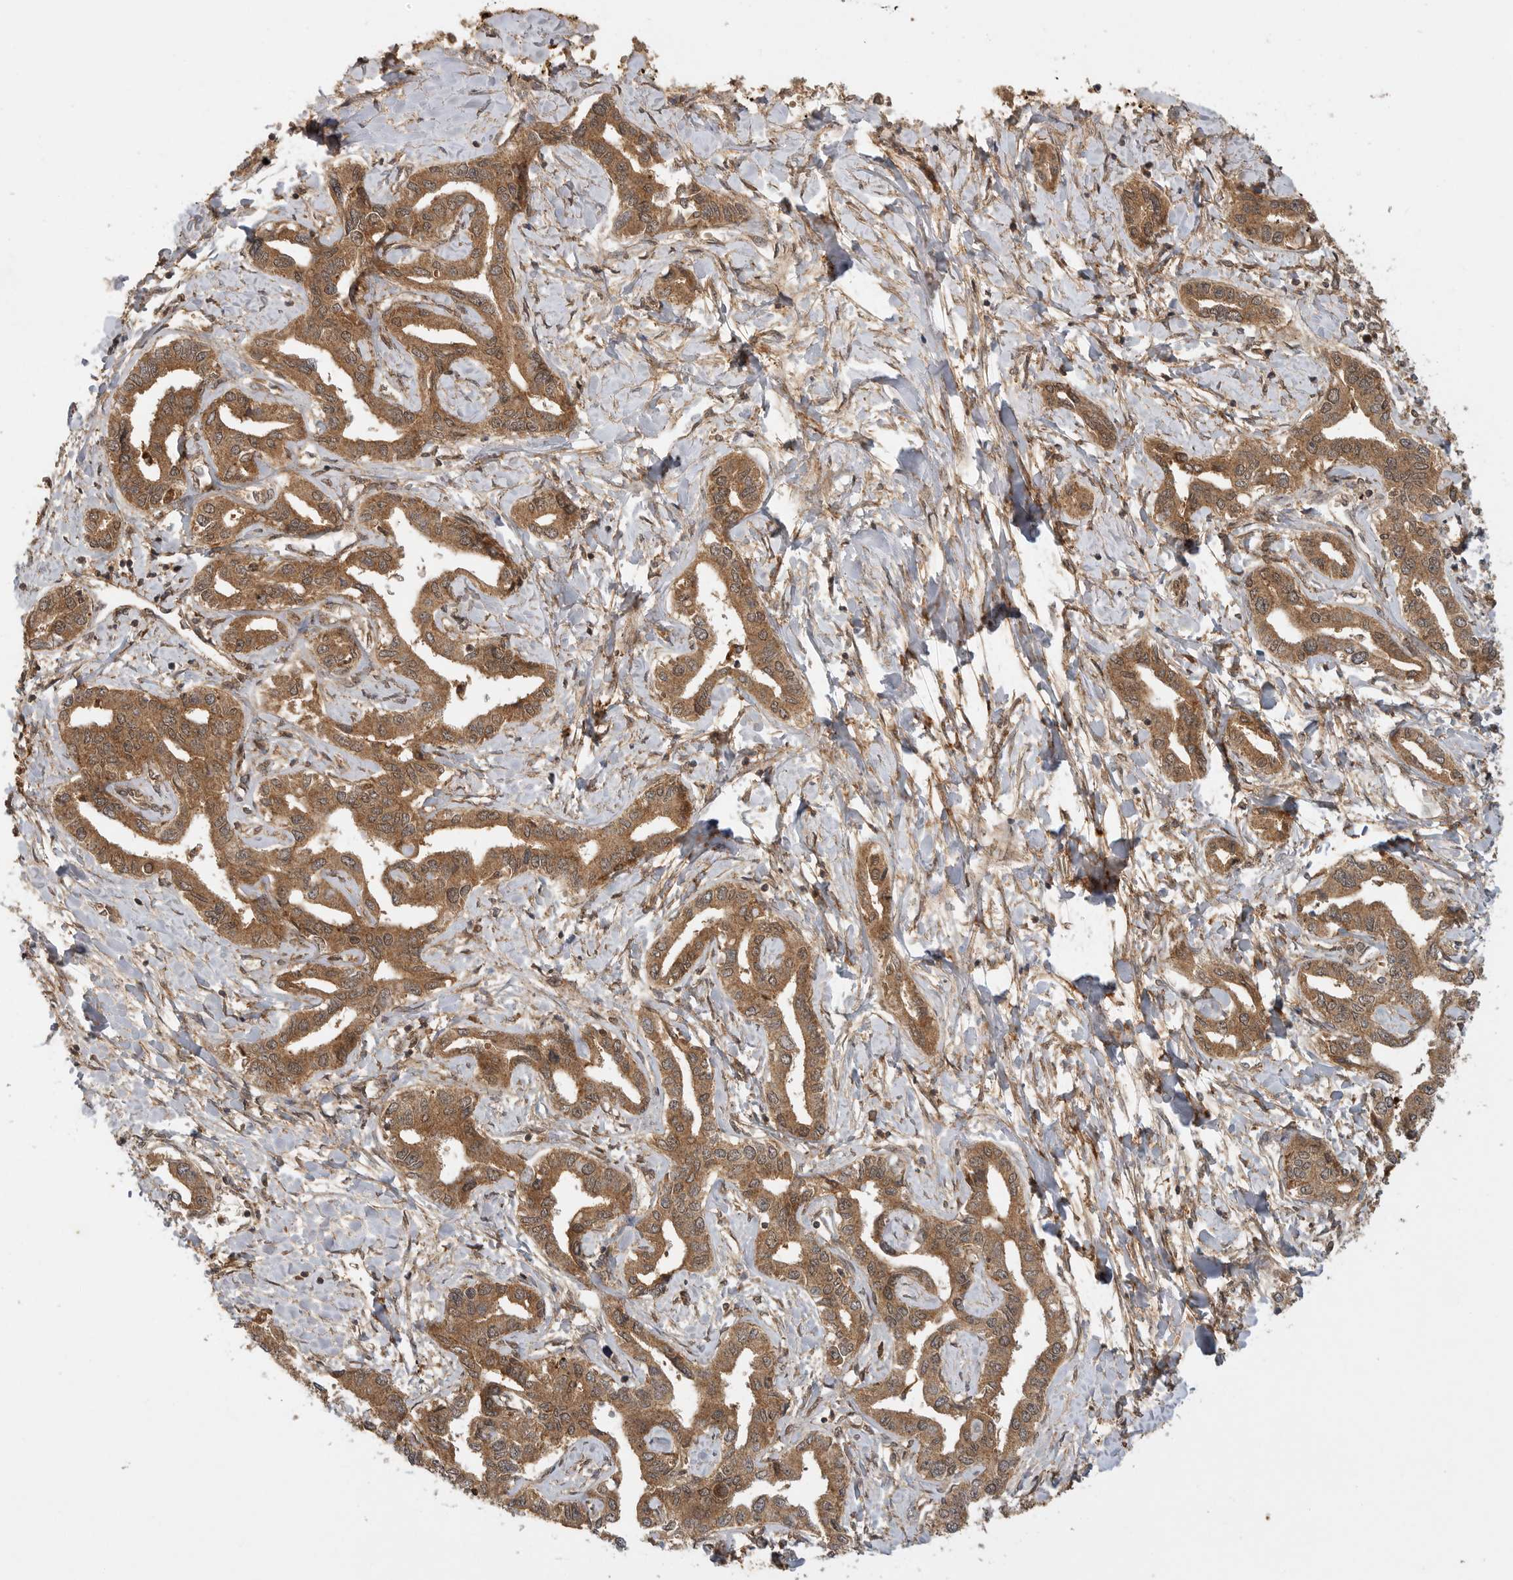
{"staining": {"intensity": "moderate", "quantity": ">75%", "location": "cytoplasmic/membranous"}, "tissue": "liver cancer", "cell_type": "Tumor cells", "image_type": "cancer", "snomed": [{"axis": "morphology", "description": "Cholangiocarcinoma"}, {"axis": "topography", "description": "Liver"}], "caption": "Cholangiocarcinoma (liver) stained with immunohistochemistry shows moderate cytoplasmic/membranous expression in about >75% of tumor cells. The staining was performed using DAB (3,3'-diaminobenzidine), with brown indicating positive protein expression. Nuclei are stained blue with hematoxylin.", "gene": "ICOSLG", "patient": {"sex": "male", "age": 59}}